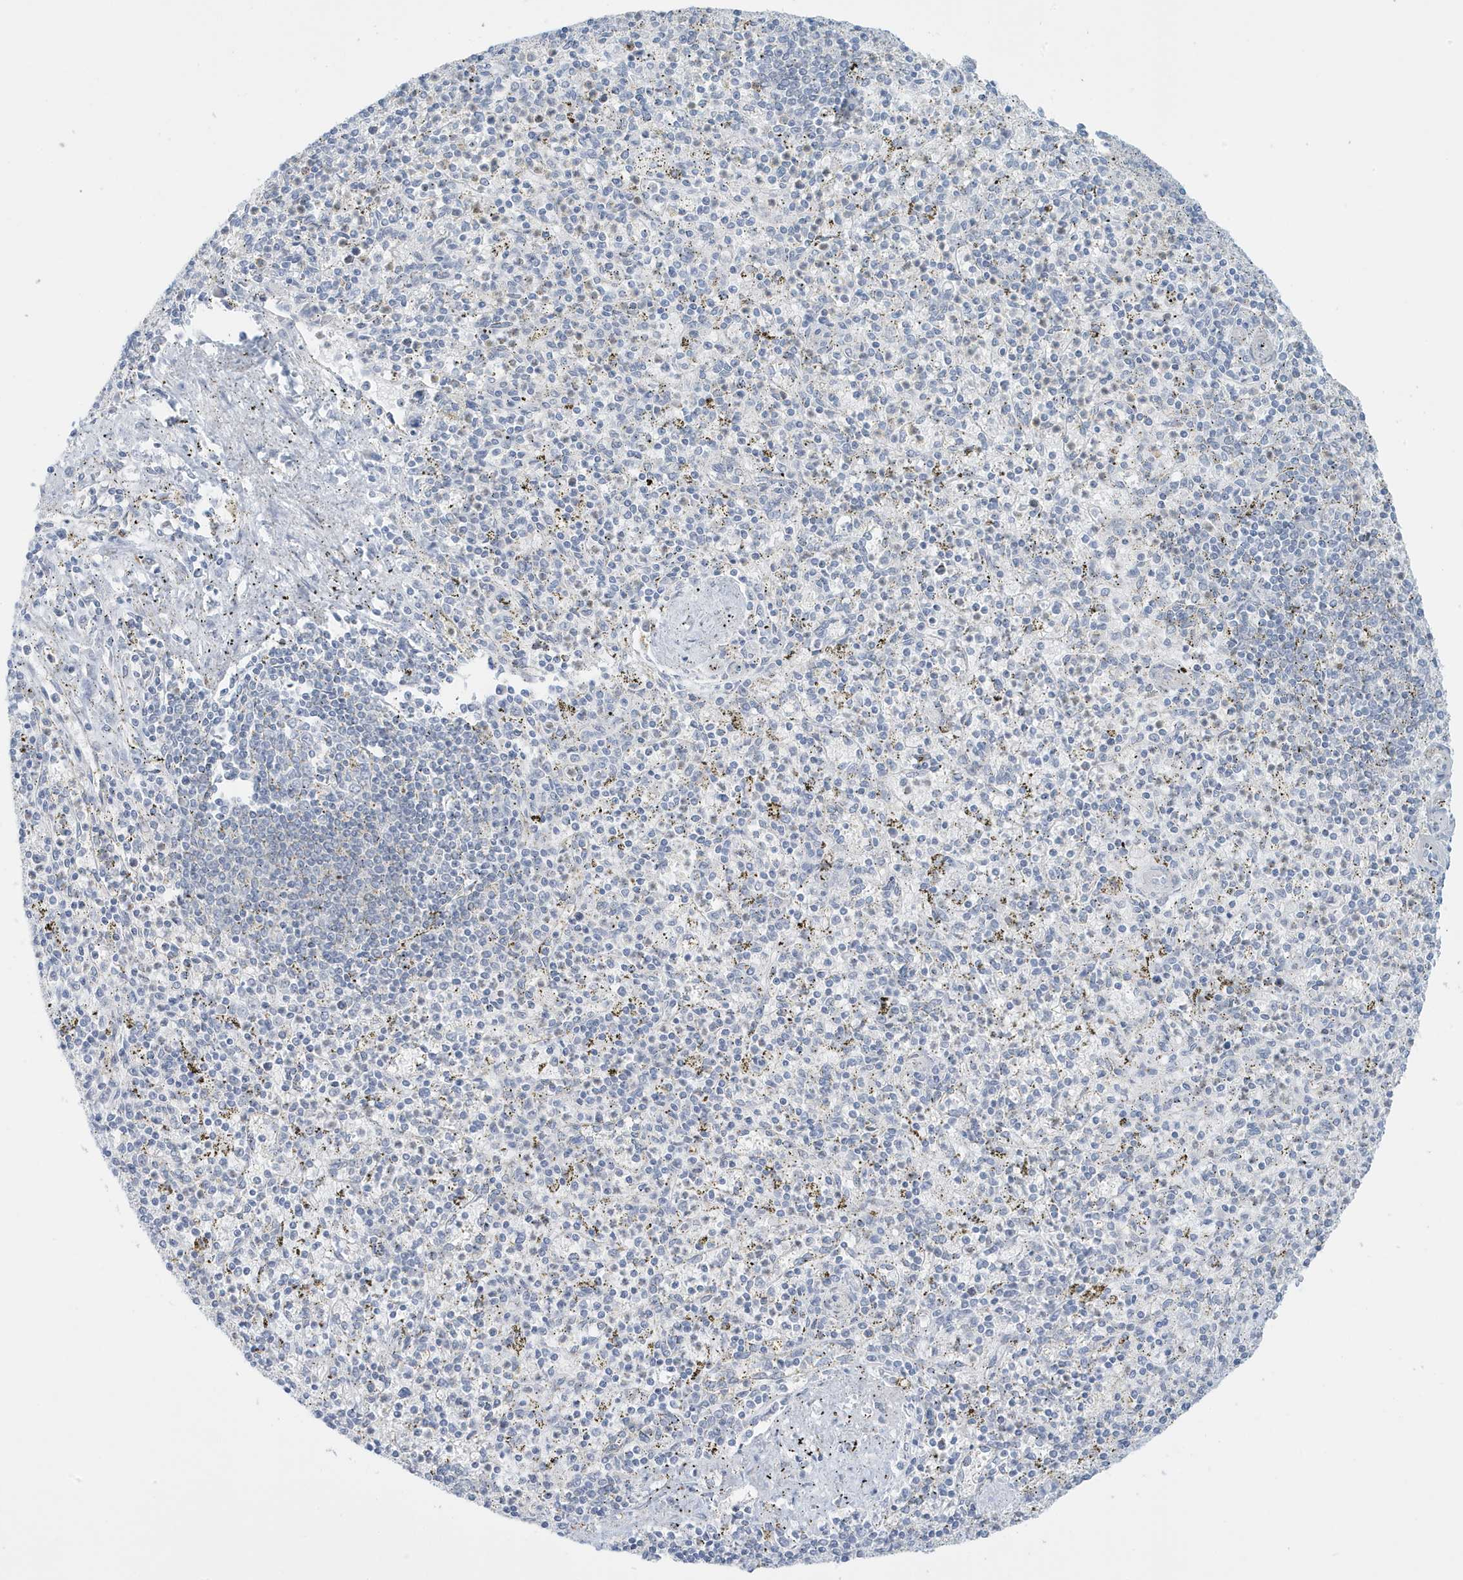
{"staining": {"intensity": "negative", "quantity": "none", "location": "none"}, "tissue": "spleen", "cell_type": "Cells in red pulp", "image_type": "normal", "snomed": [{"axis": "morphology", "description": "Normal tissue, NOS"}, {"axis": "topography", "description": "Spleen"}], "caption": "DAB (3,3'-diaminobenzidine) immunohistochemical staining of unremarkable spleen displays no significant expression in cells in red pulp.", "gene": "PERM1", "patient": {"sex": "male", "age": 72}}